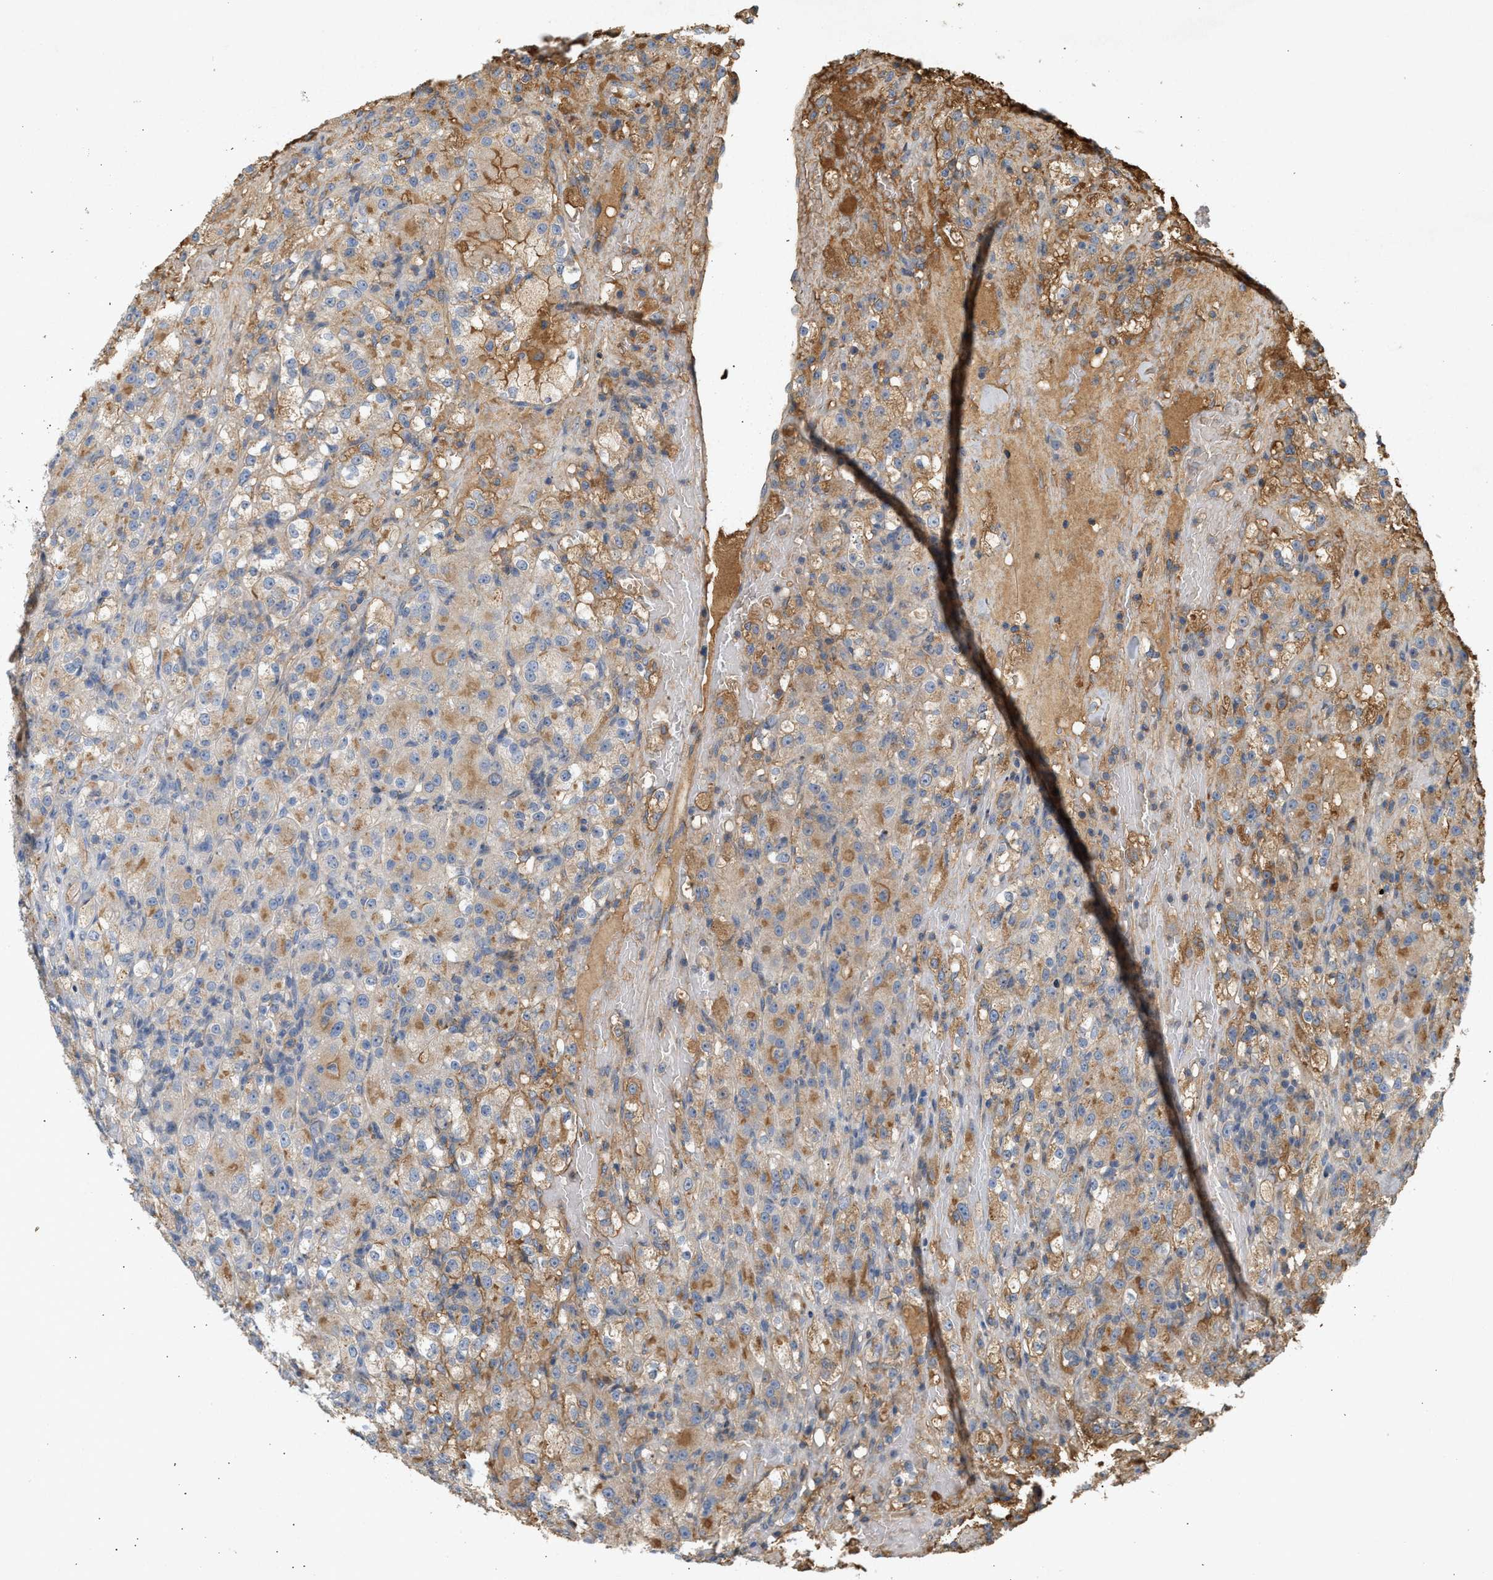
{"staining": {"intensity": "moderate", "quantity": "25%-75%", "location": "cytoplasmic/membranous"}, "tissue": "renal cancer", "cell_type": "Tumor cells", "image_type": "cancer", "snomed": [{"axis": "morphology", "description": "Normal tissue, NOS"}, {"axis": "morphology", "description": "Adenocarcinoma, NOS"}, {"axis": "topography", "description": "Kidney"}], "caption": "Moderate cytoplasmic/membranous expression for a protein is present in about 25%-75% of tumor cells of renal adenocarcinoma using IHC.", "gene": "F8", "patient": {"sex": "male", "age": 61}}